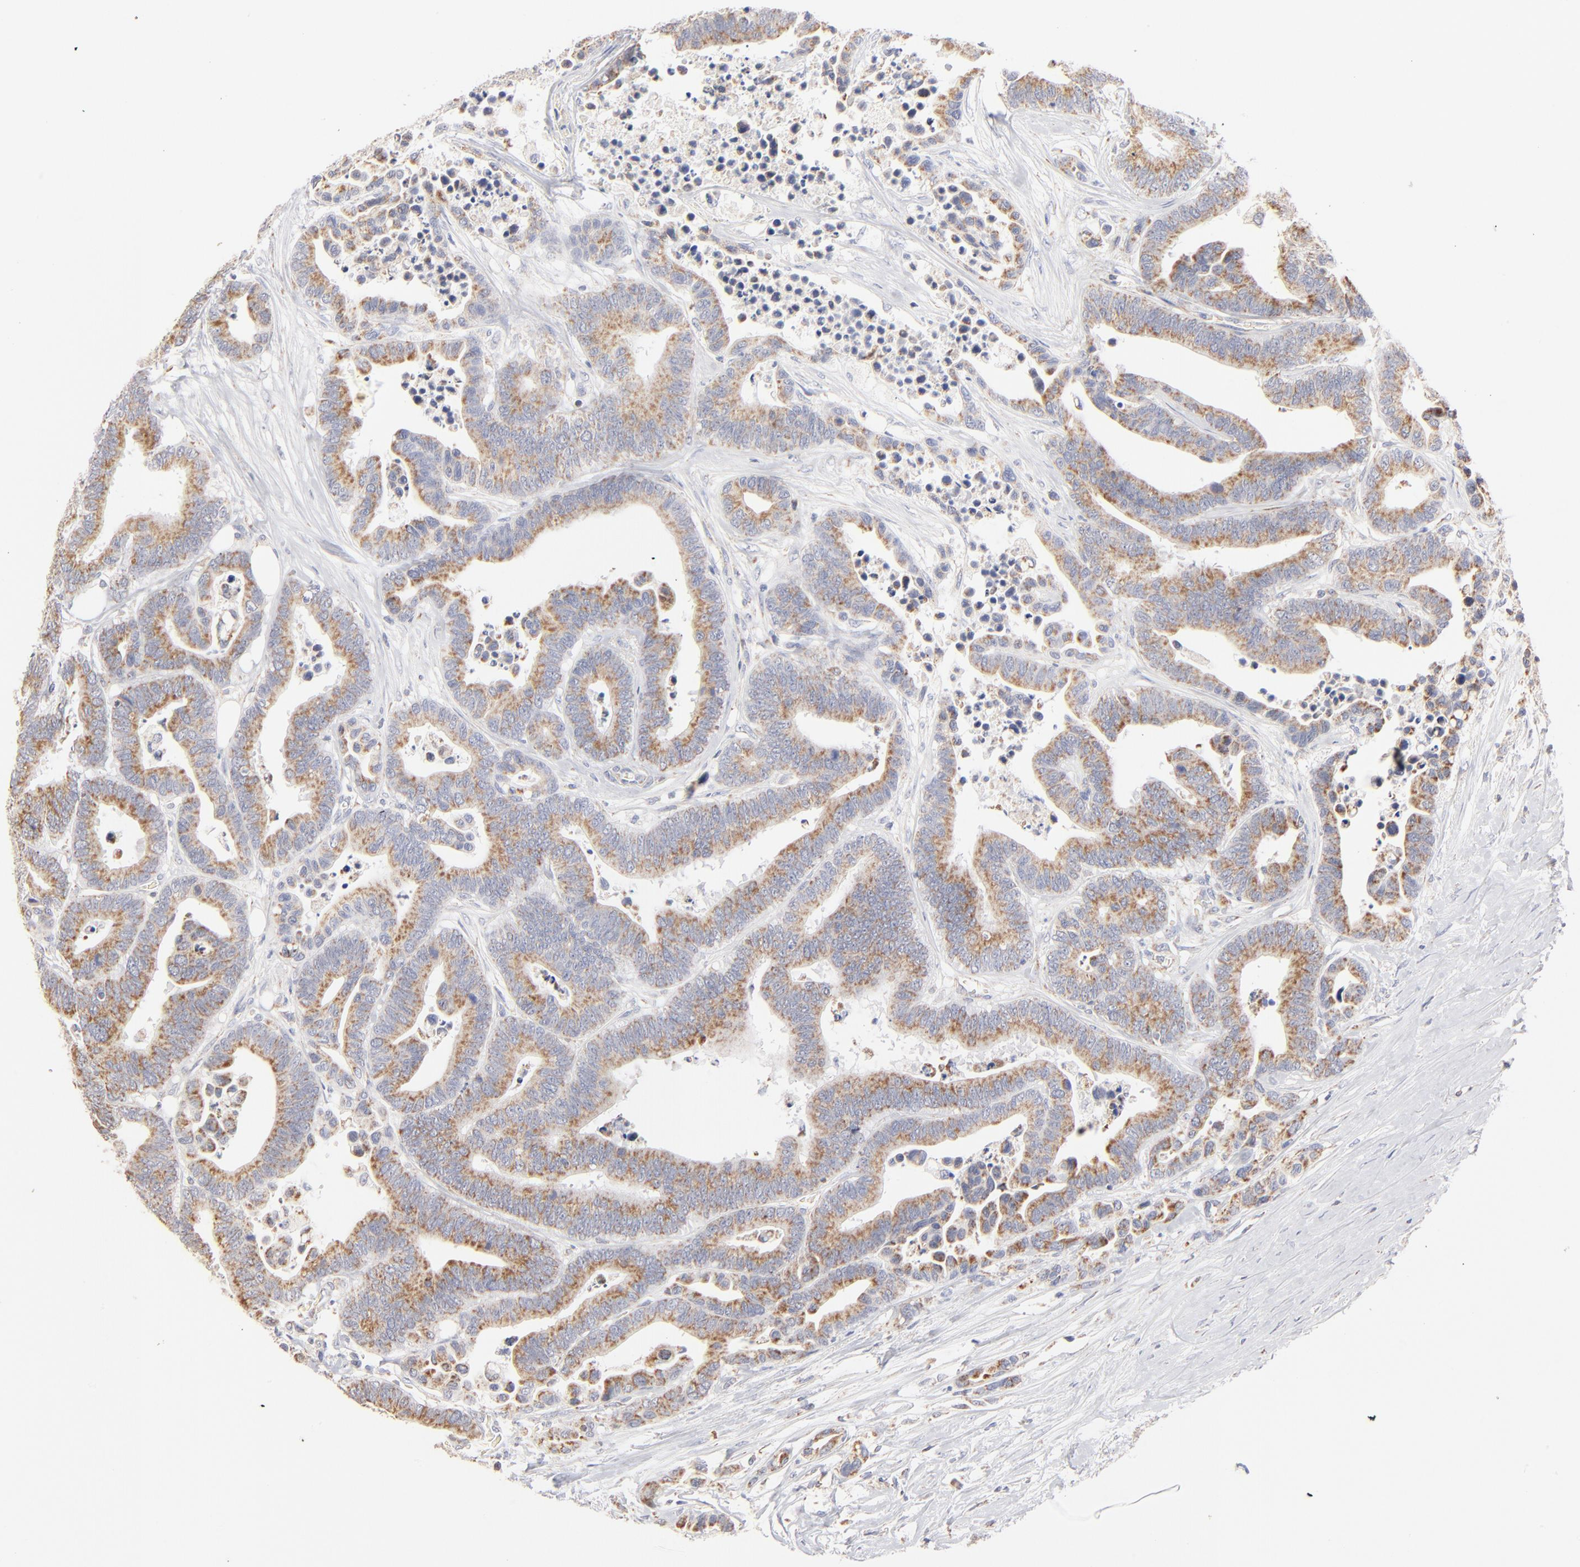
{"staining": {"intensity": "moderate", "quantity": ">75%", "location": "cytoplasmic/membranous"}, "tissue": "colorectal cancer", "cell_type": "Tumor cells", "image_type": "cancer", "snomed": [{"axis": "morphology", "description": "Adenocarcinoma, NOS"}, {"axis": "topography", "description": "Colon"}], "caption": "Brown immunohistochemical staining in human colorectal cancer (adenocarcinoma) demonstrates moderate cytoplasmic/membranous expression in approximately >75% of tumor cells. (brown staining indicates protein expression, while blue staining denotes nuclei).", "gene": "MRPL58", "patient": {"sex": "male", "age": 82}}